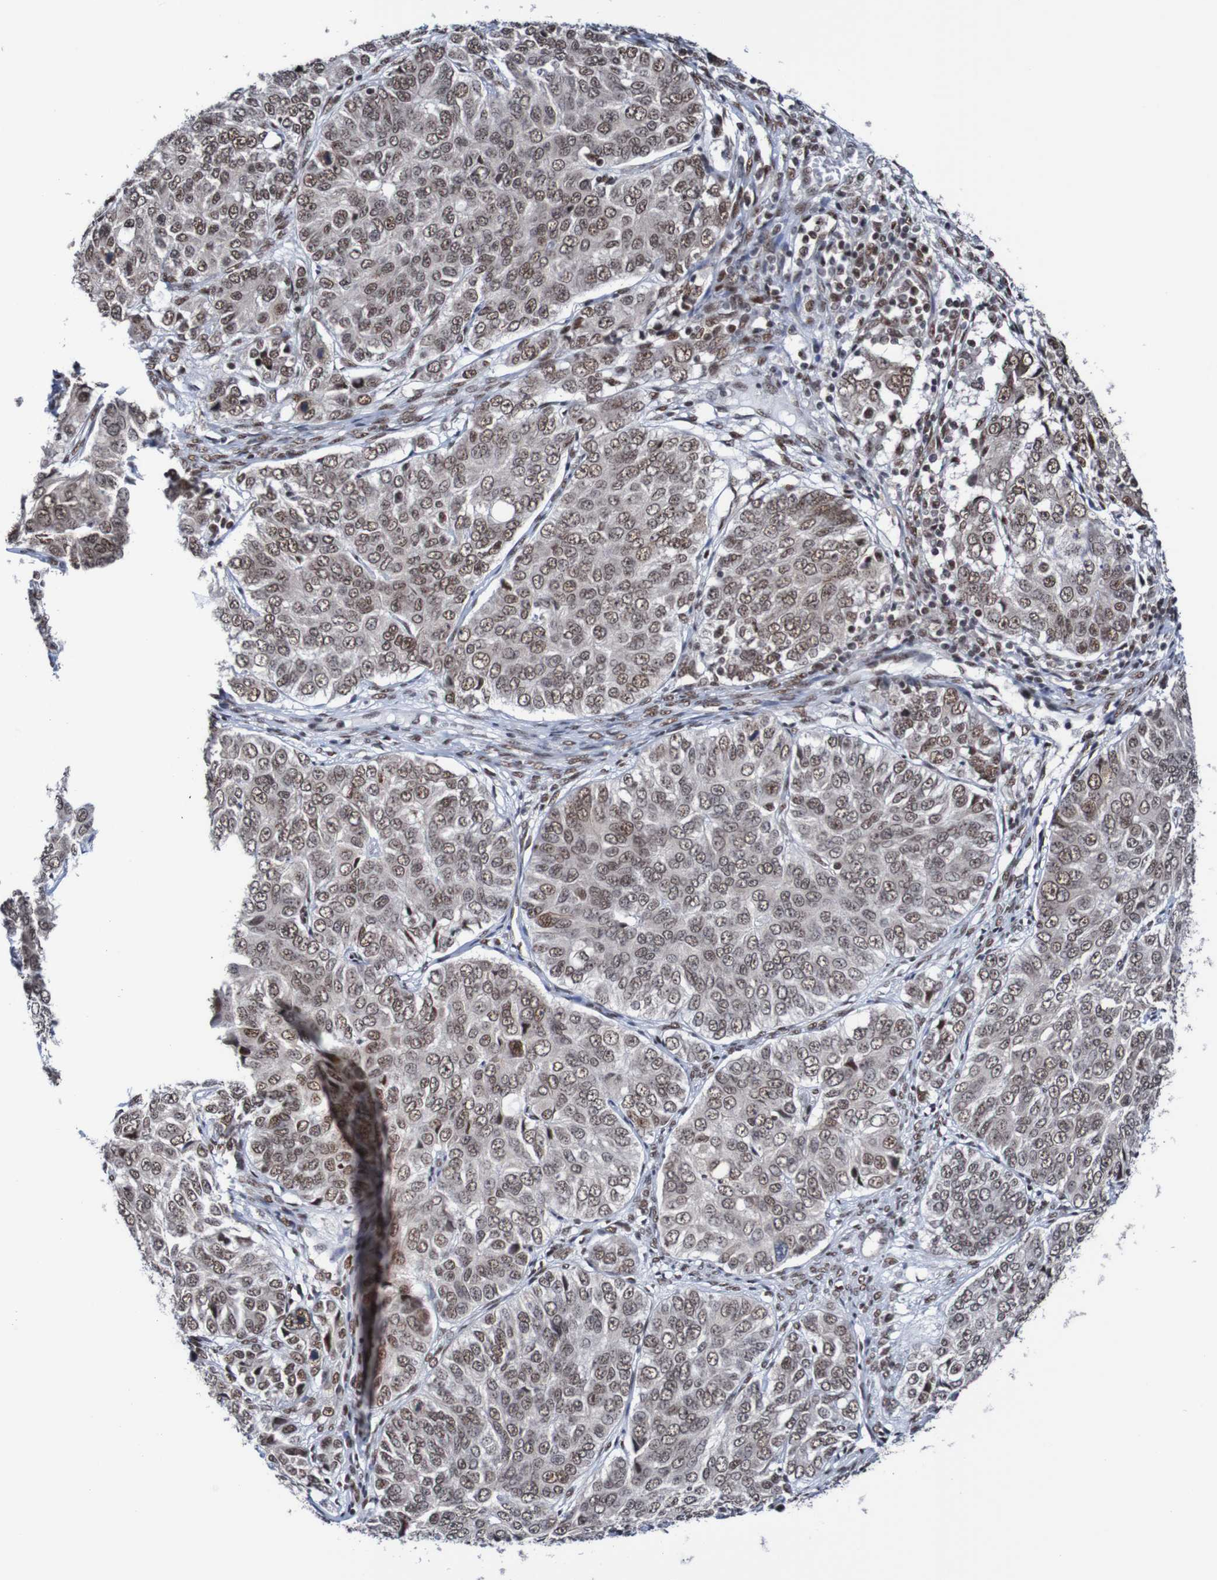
{"staining": {"intensity": "moderate", "quantity": ">75%", "location": "nuclear"}, "tissue": "ovarian cancer", "cell_type": "Tumor cells", "image_type": "cancer", "snomed": [{"axis": "morphology", "description": "Carcinoma, endometroid"}, {"axis": "topography", "description": "Ovary"}], "caption": "A high-resolution micrograph shows IHC staining of ovarian cancer, which demonstrates moderate nuclear expression in approximately >75% of tumor cells. Immunohistochemistry (ihc) stains the protein in brown and the nuclei are stained blue.", "gene": "CDC5L", "patient": {"sex": "female", "age": 51}}